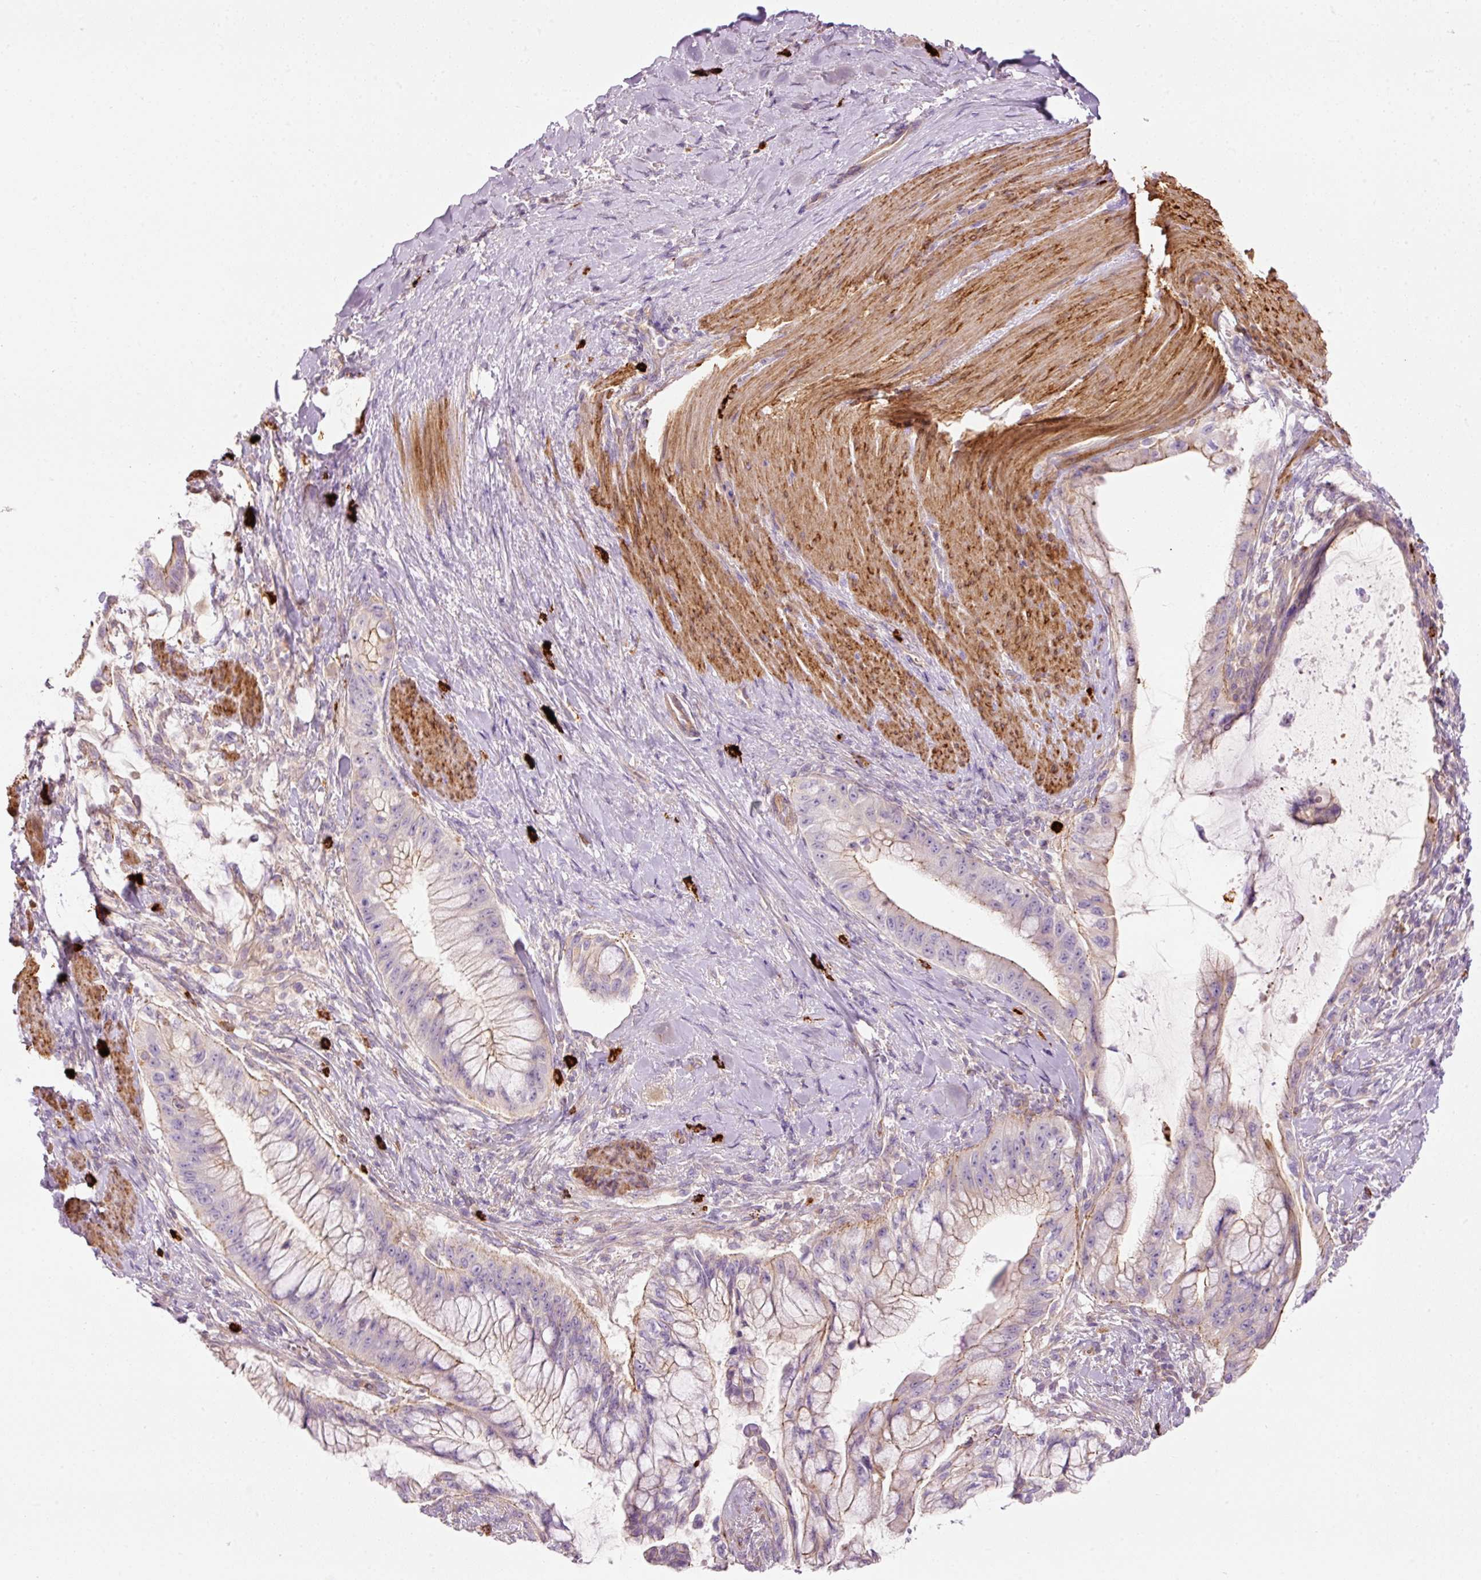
{"staining": {"intensity": "negative", "quantity": "none", "location": "none"}, "tissue": "pancreatic cancer", "cell_type": "Tumor cells", "image_type": "cancer", "snomed": [{"axis": "morphology", "description": "Adenocarcinoma, NOS"}, {"axis": "topography", "description": "Pancreas"}], "caption": "IHC of pancreatic cancer (adenocarcinoma) reveals no expression in tumor cells.", "gene": "MAP3K3", "patient": {"sex": "male", "age": 48}}